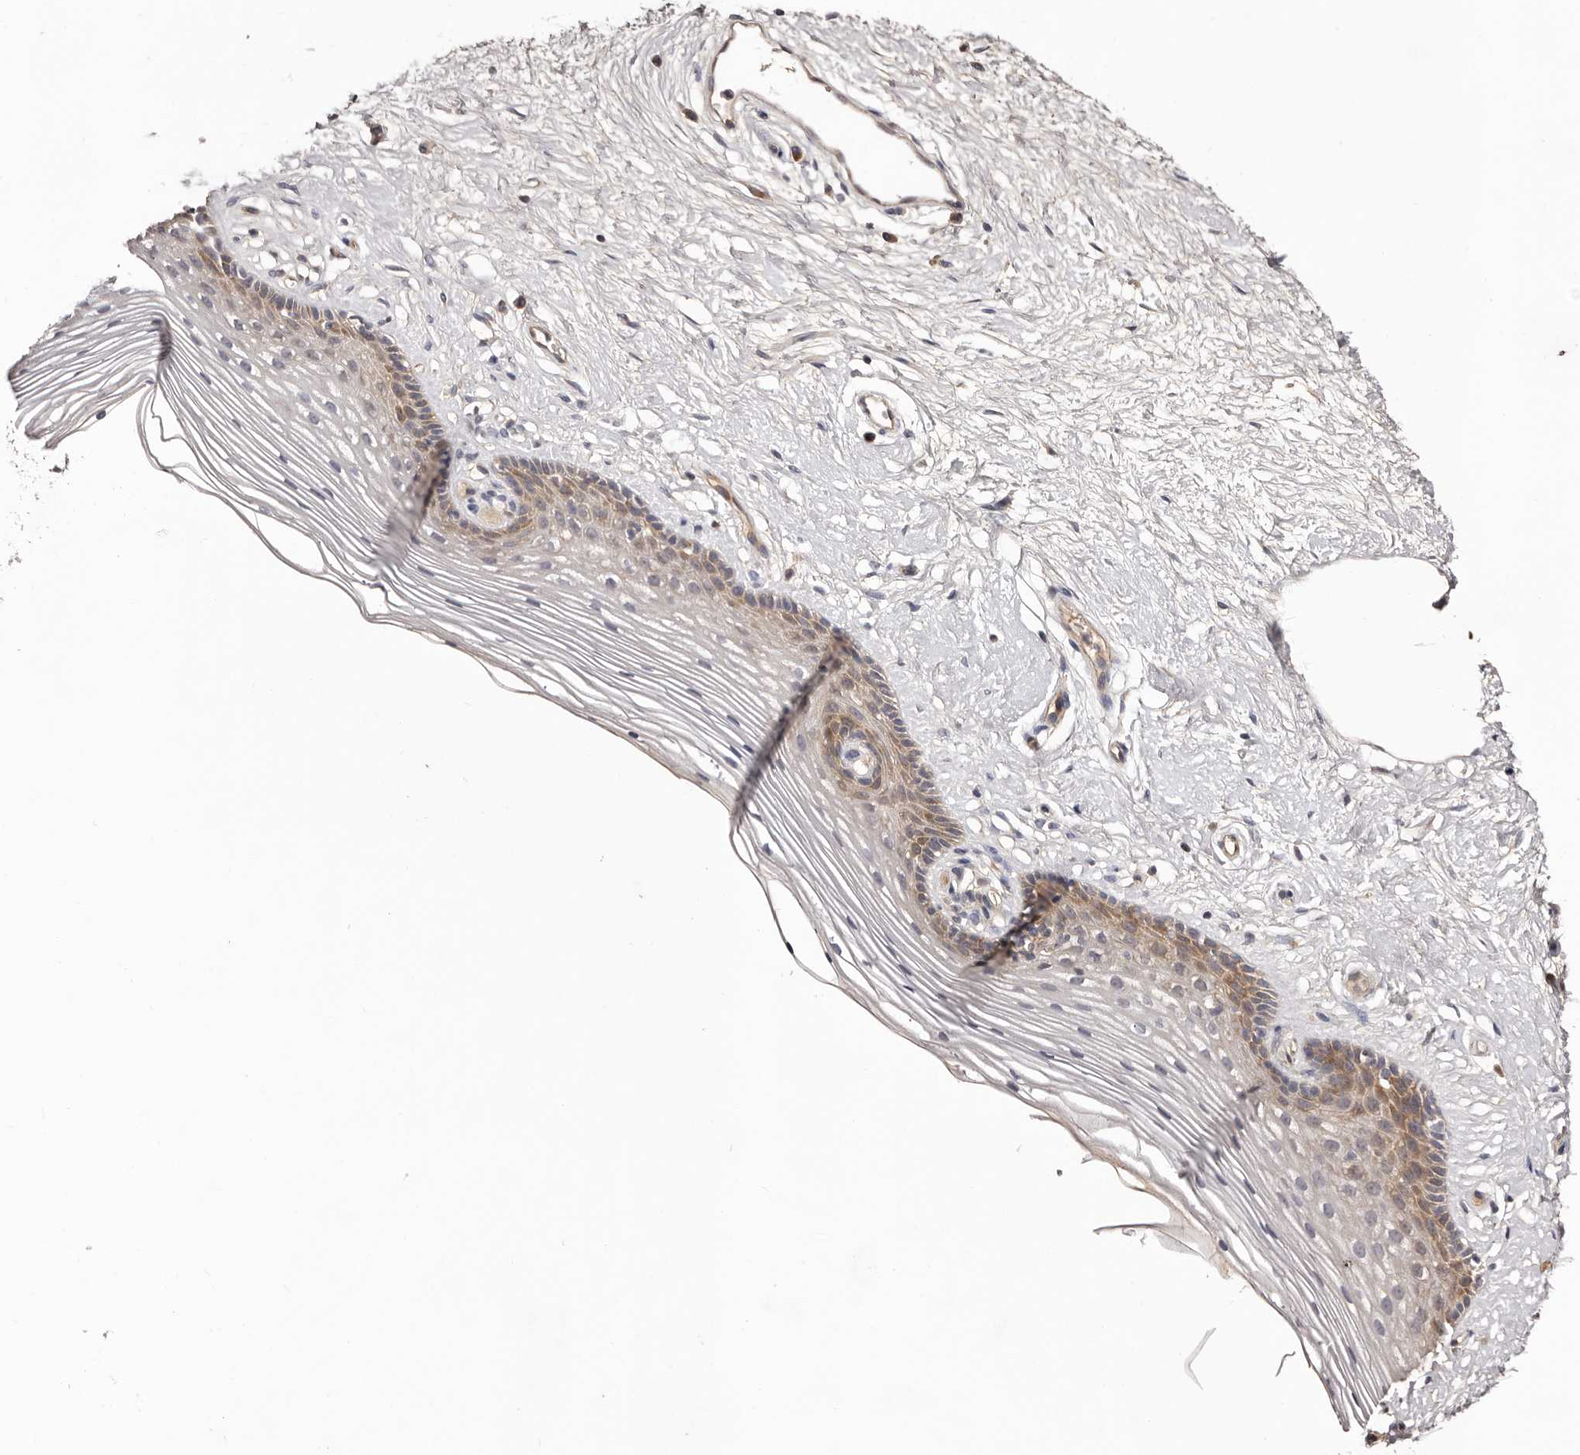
{"staining": {"intensity": "moderate", "quantity": ">75%", "location": "cytoplasmic/membranous"}, "tissue": "vagina", "cell_type": "Squamous epithelial cells", "image_type": "normal", "snomed": [{"axis": "morphology", "description": "Normal tissue, NOS"}, {"axis": "topography", "description": "Vagina"}], "caption": "A medium amount of moderate cytoplasmic/membranous expression is present in approximately >75% of squamous epithelial cells in normal vagina. The protein is shown in brown color, while the nuclei are stained blue.", "gene": "LTV1", "patient": {"sex": "female", "age": 46}}